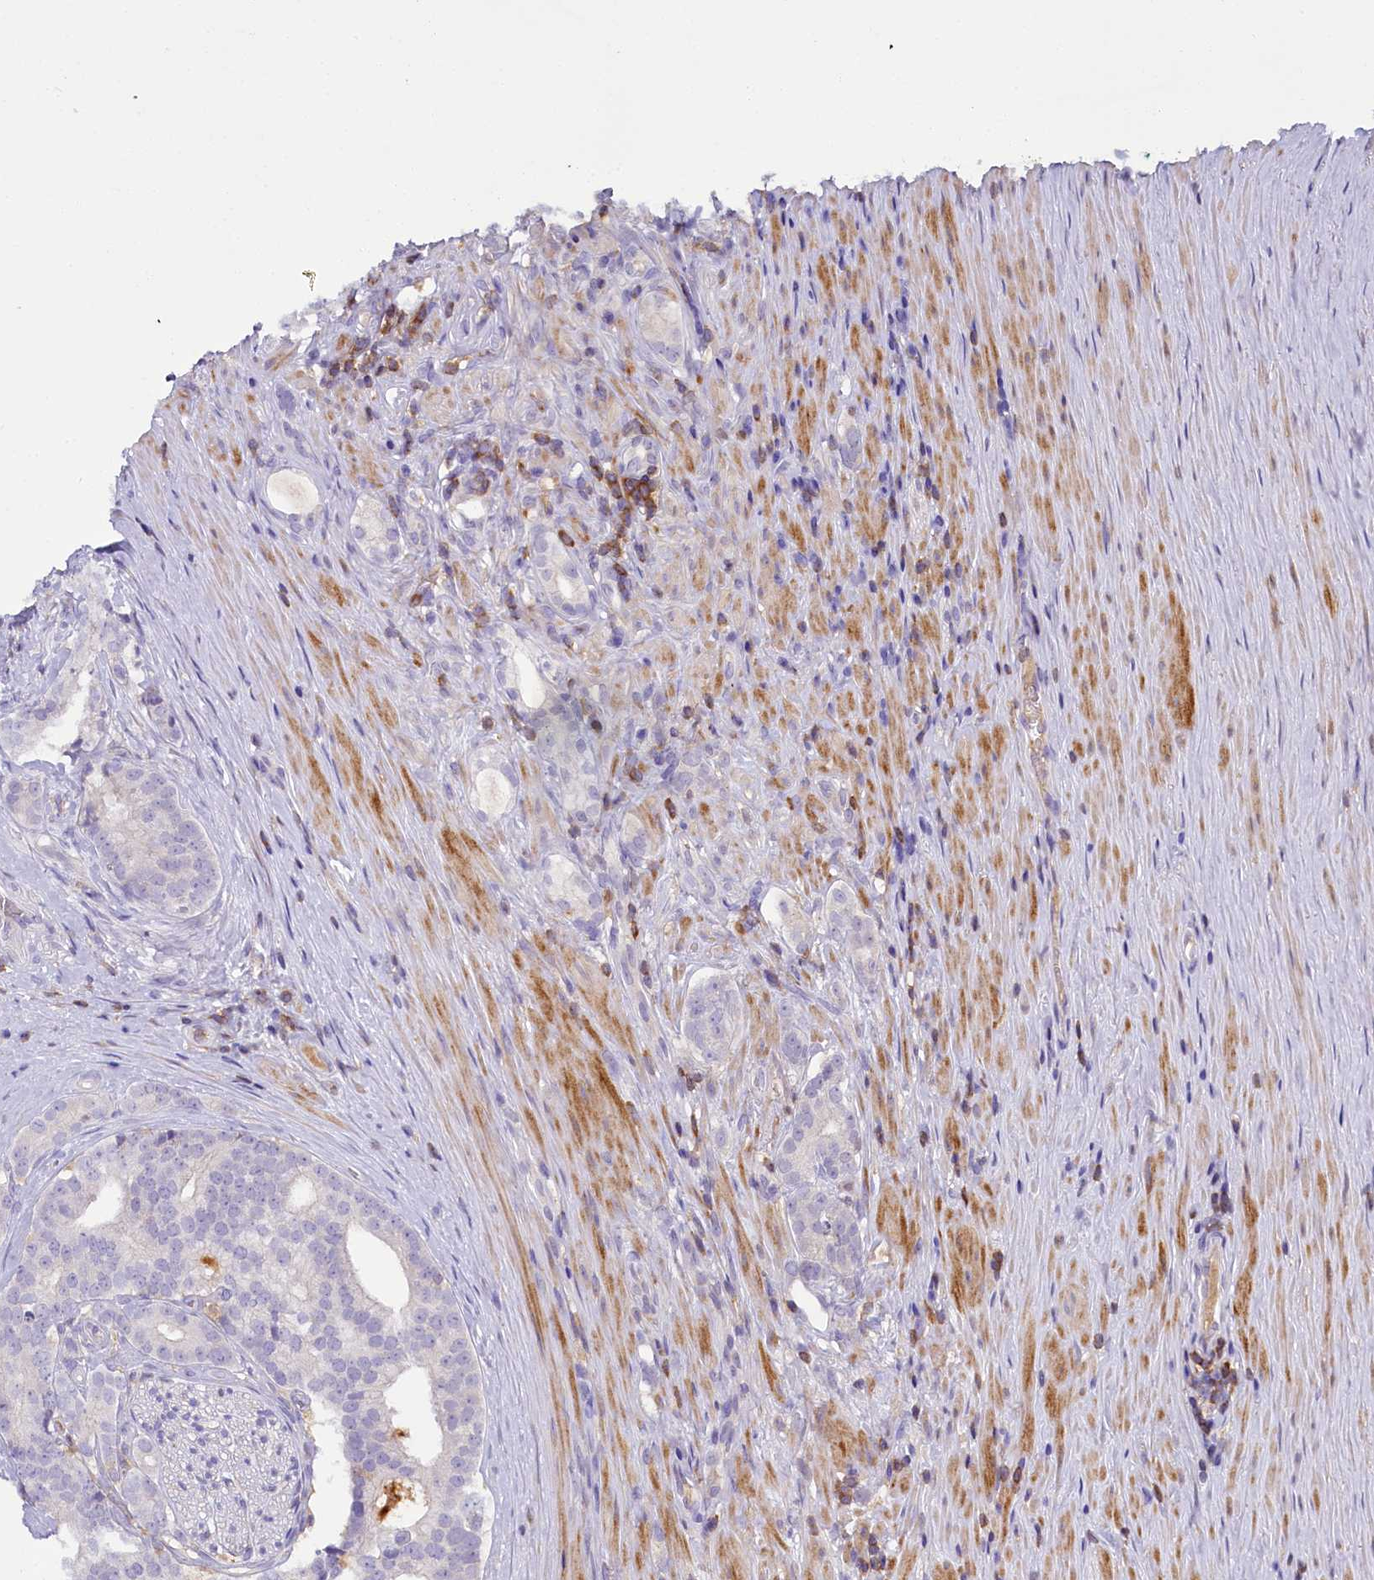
{"staining": {"intensity": "negative", "quantity": "none", "location": "none"}, "tissue": "prostate cancer", "cell_type": "Tumor cells", "image_type": "cancer", "snomed": [{"axis": "morphology", "description": "Adenocarcinoma, Low grade"}, {"axis": "topography", "description": "Prostate"}], "caption": "Tumor cells are negative for brown protein staining in prostate adenocarcinoma (low-grade).", "gene": "FGFR2", "patient": {"sex": "male", "age": 71}}